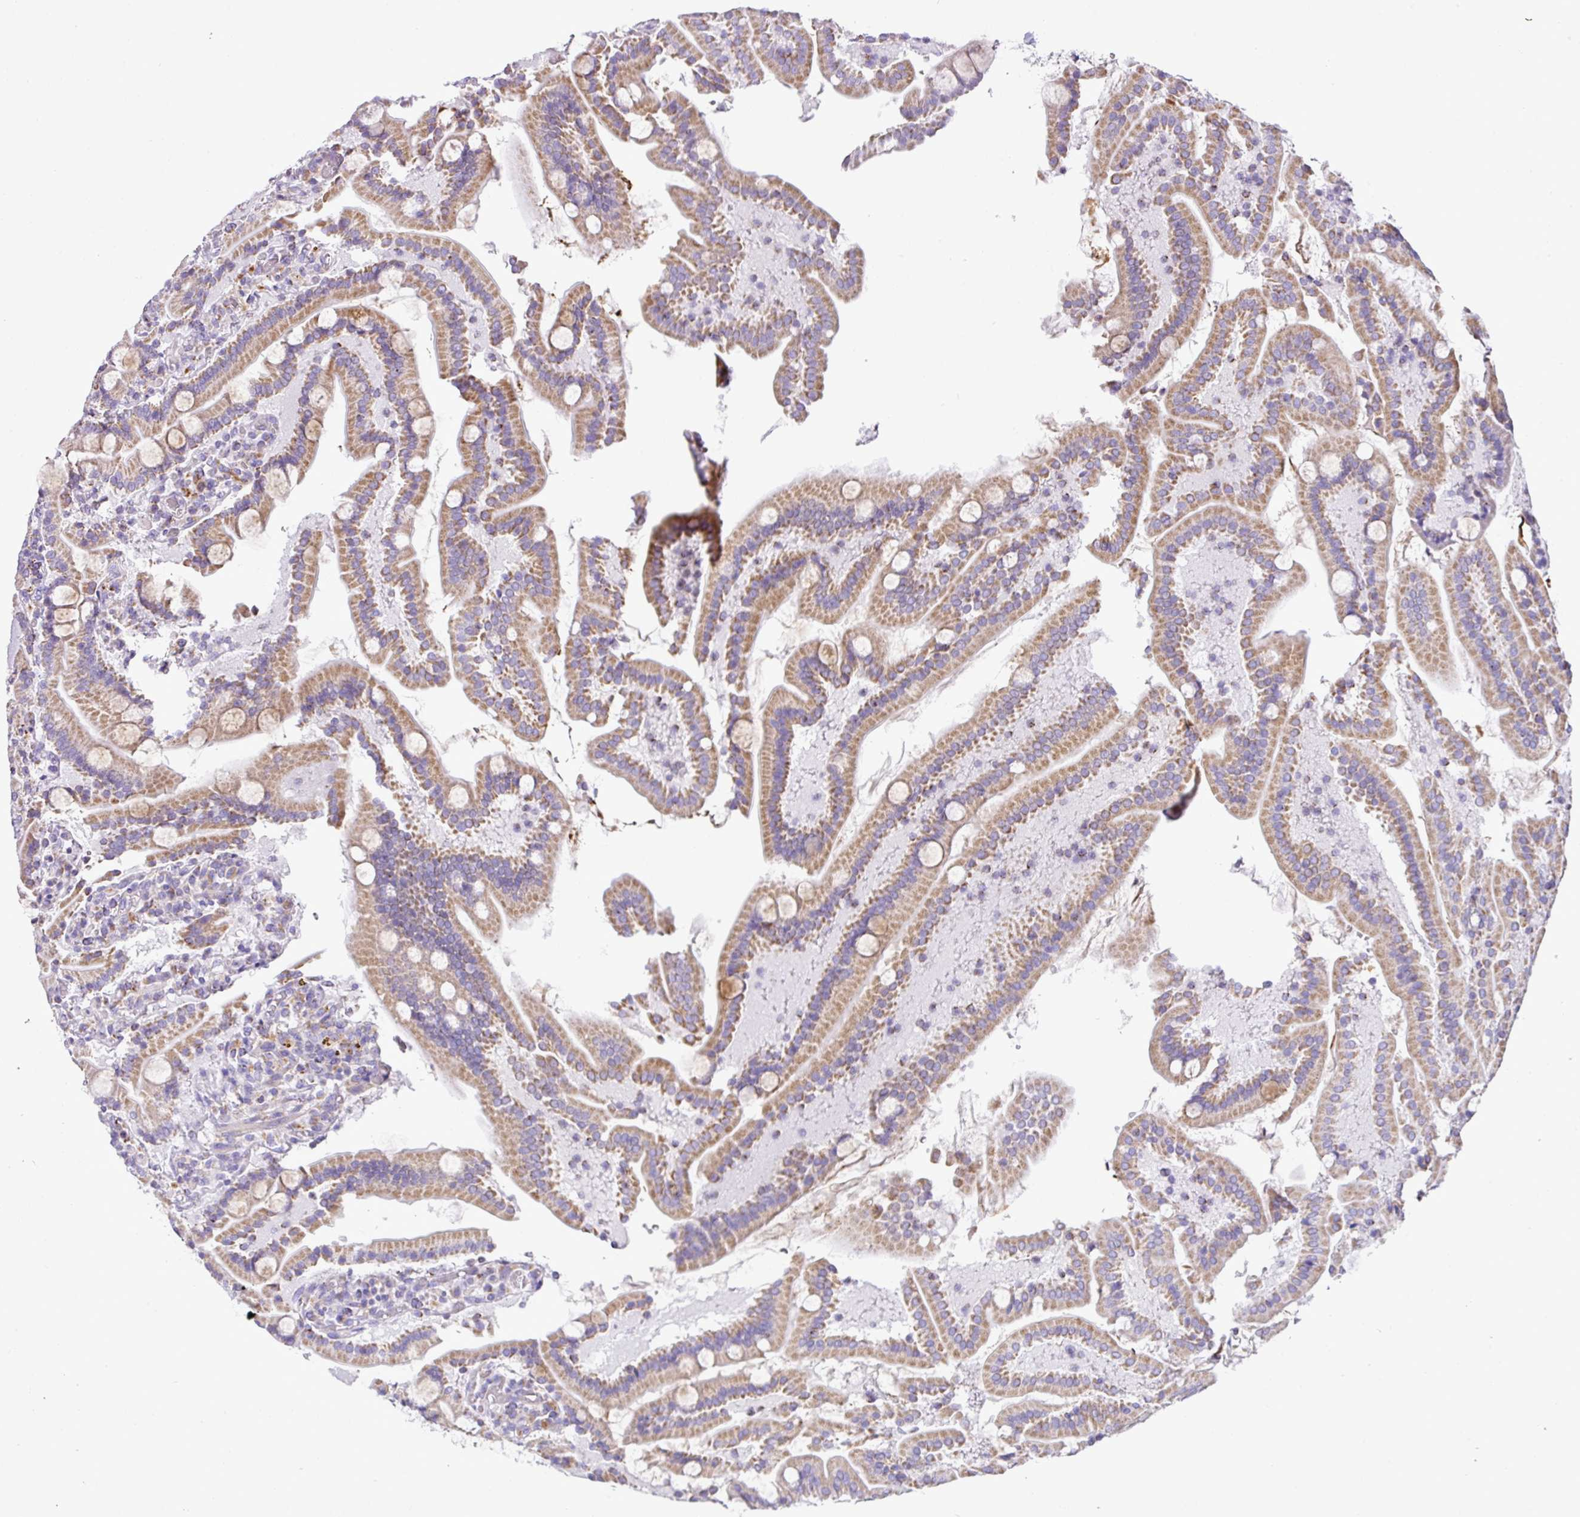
{"staining": {"intensity": "moderate", "quantity": ">75%", "location": "cytoplasmic/membranous"}, "tissue": "duodenum", "cell_type": "Glandular cells", "image_type": "normal", "snomed": [{"axis": "morphology", "description": "Normal tissue, NOS"}, {"axis": "topography", "description": "Duodenum"}], "caption": "Immunohistochemical staining of unremarkable duodenum exhibits moderate cytoplasmic/membranous protein expression in approximately >75% of glandular cells.", "gene": "PGAP4", "patient": {"sex": "male", "age": 55}}